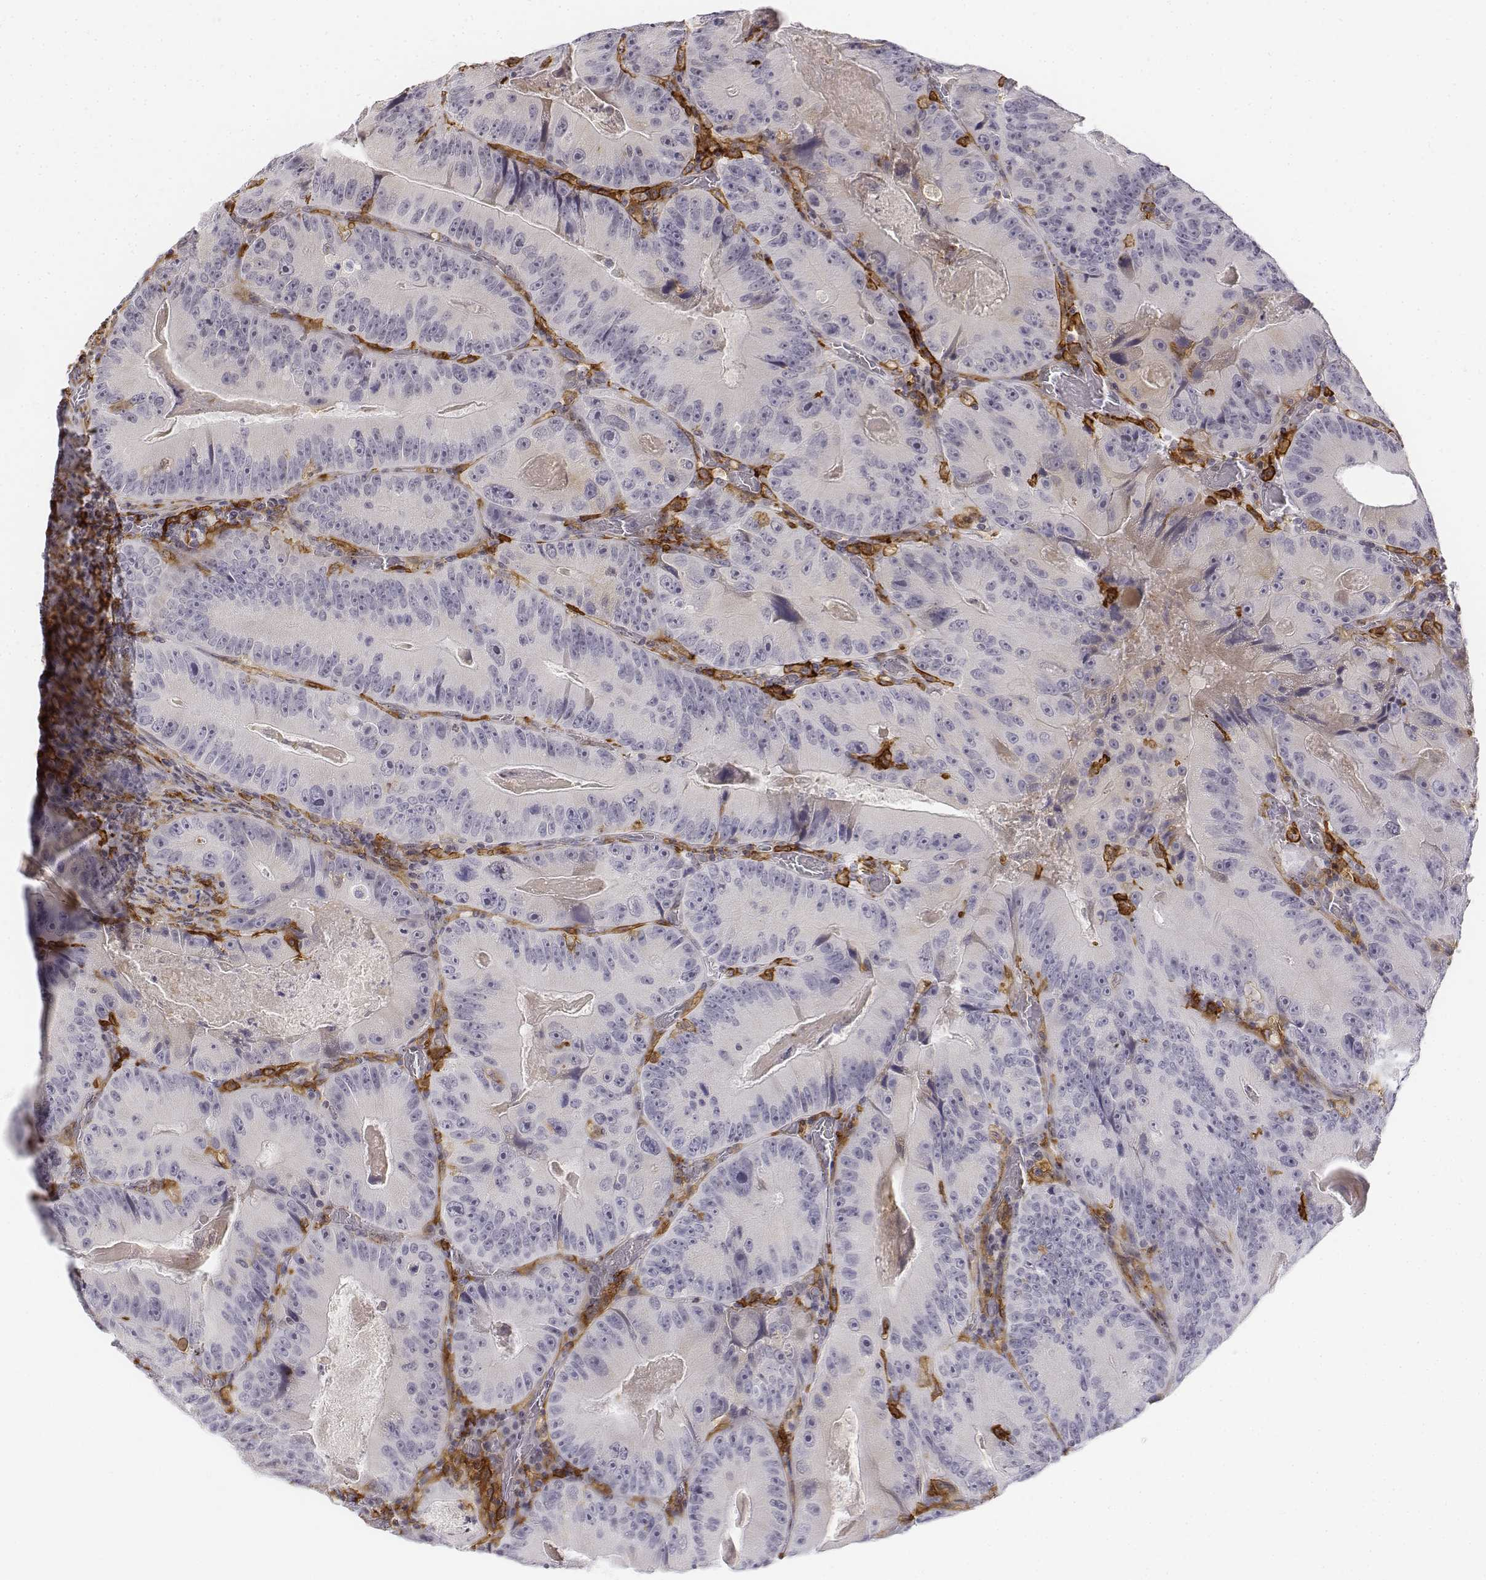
{"staining": {"intensity": "negative", "quantity": "none", "location": "none"}, "tissue": "colorectal cancer", "cell_type": "Tumor cells", "image_type": "cancer", "snomed": [{"axis": "morphology", "description": "Adenocarcinoma, NOS"}, {"axis": "topography", "description": "Colon"}], "caption": "Human colorectal adenocarcinoma stained for a protein using IHC demonstrates no expression in tumor cells.", "gene": "CD14", "patient": {"sex": "female", "age": 86}}